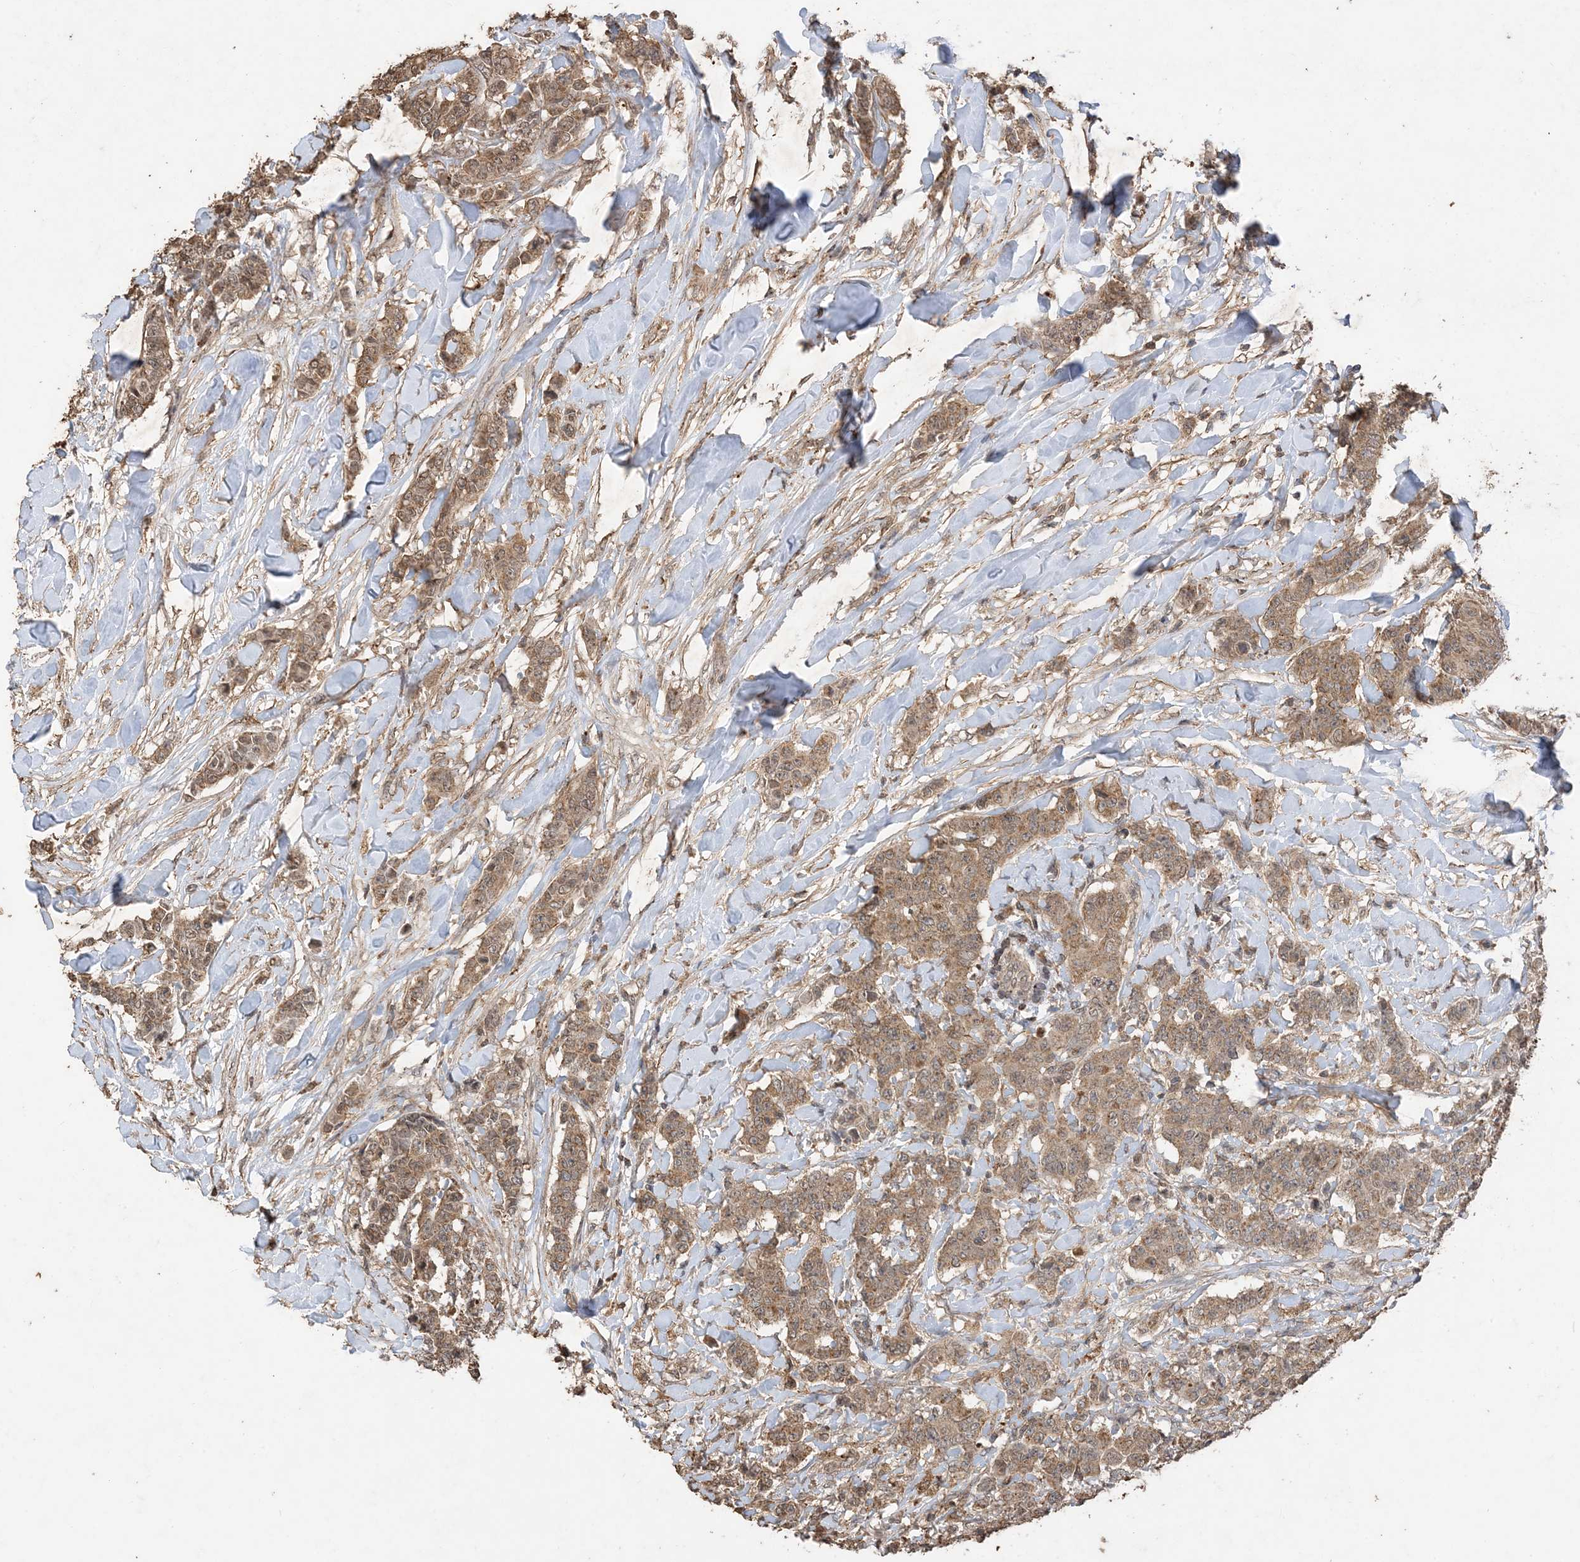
{"staining": {"intensity": "moderate", "quantity": ">75%", "location": "cytoplasmic/membranous"}, "tissue": "breast cancer", "cell_type": "Tumor cells", "image_type": "cancer", "snomed": [{"axis": "morphology", "description": "Duct carcinoma"}, {"axis": "topography", "description": "Breast"}], "caption": "Protein staining shows moderate cytoplasmic/membranous positivity in approximately >75% of tumor cells in intraductal carcinoma (breast). (Brightfield microscopy of DAB IHC at high magnification).", "gene": "HPS4", "patient": {"sex": "female", "age": 40}}